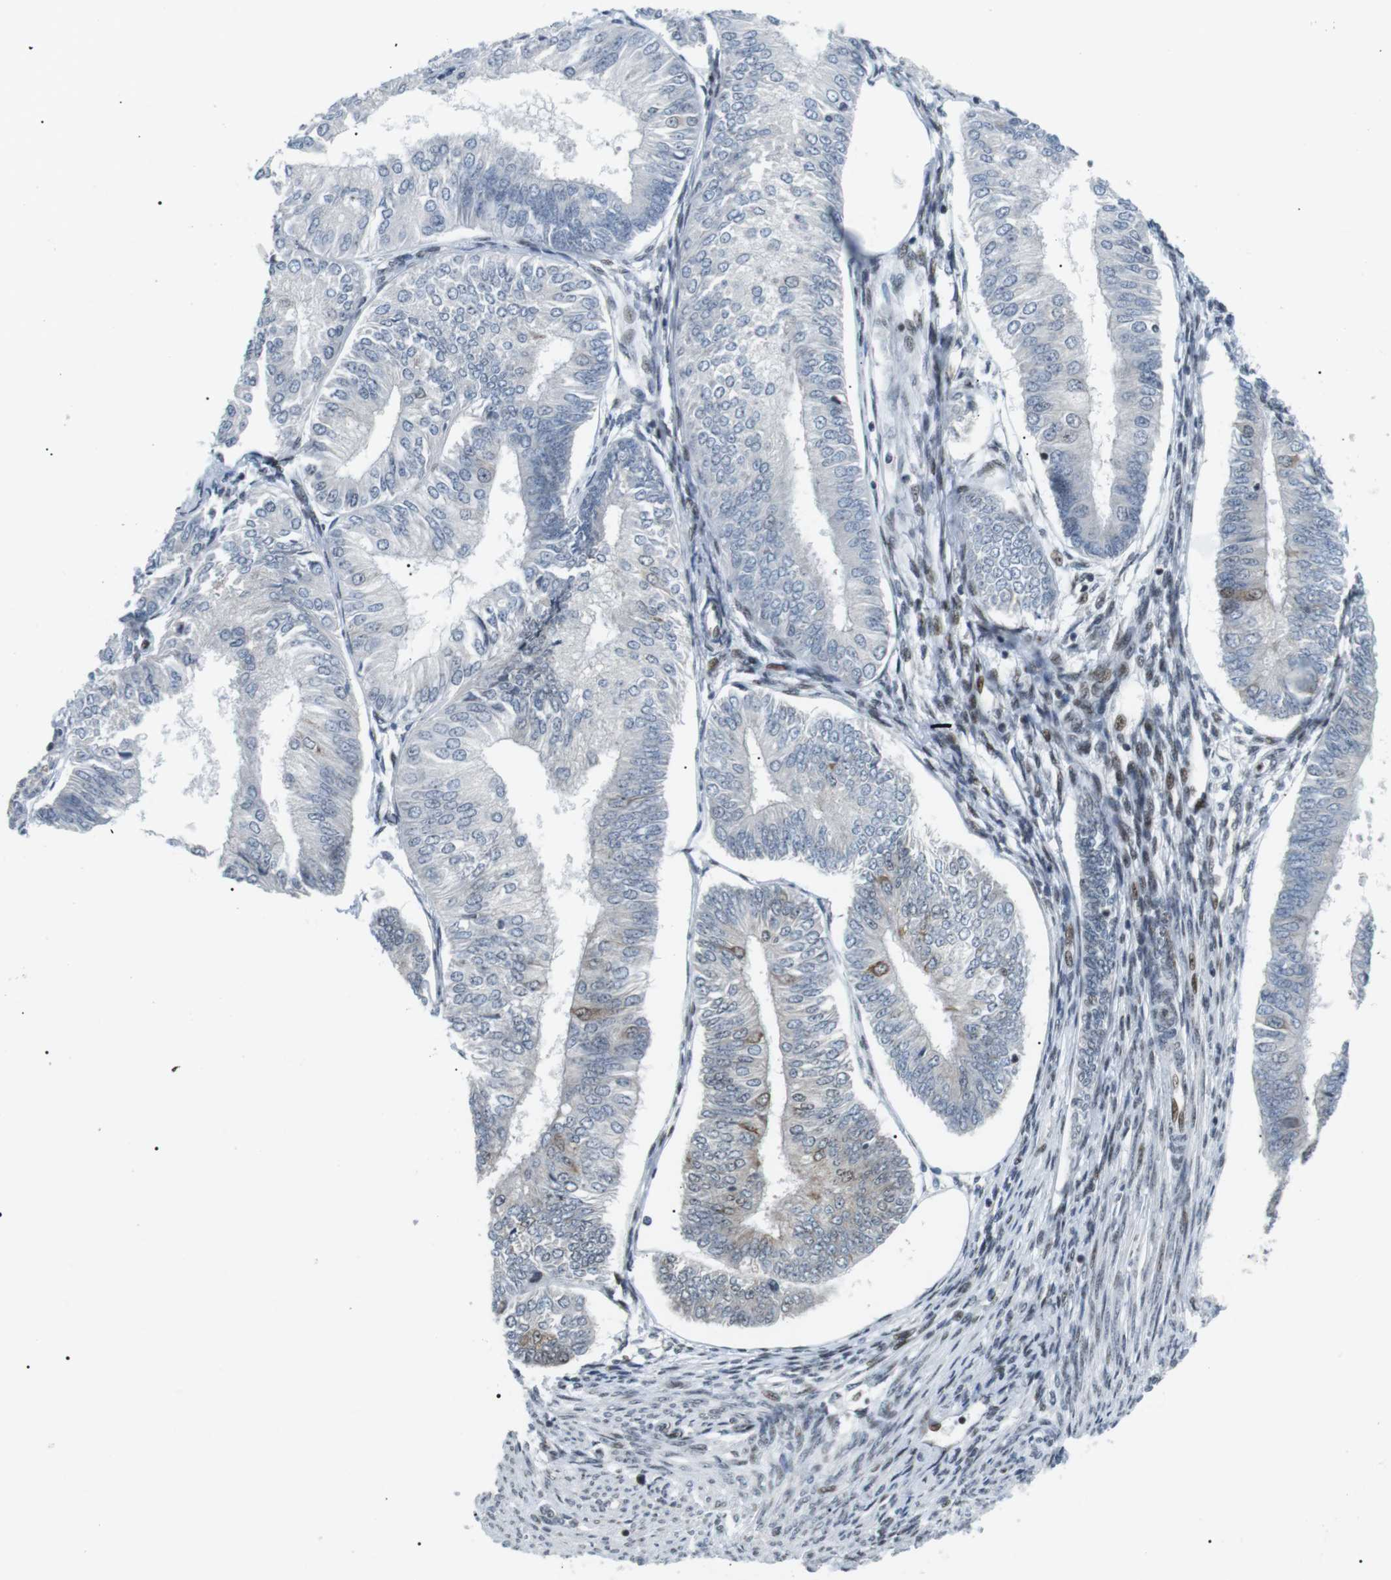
{"staining": {"intensity": "moderate", "quantity": "<25%", "location": "cytoplasmic/membranous"}, "tissue": "endometrial cancer", "cell_type": "Tumor cells", "image_type": "cancer", "snomed": [{"axis": "morphology", "description": "Adenocarcinoma, NOS"}, {"axis": "topography", "description": "Endometrium"}], "caption": "This is a histology image of IHC staining of endometrial cancer (adenocarcinoma), which shows moderate expression in the cytoplasmic/membranous of tumor cells.", "gene": "CDC27", "patient": {"sex": "female", "age": 58}}